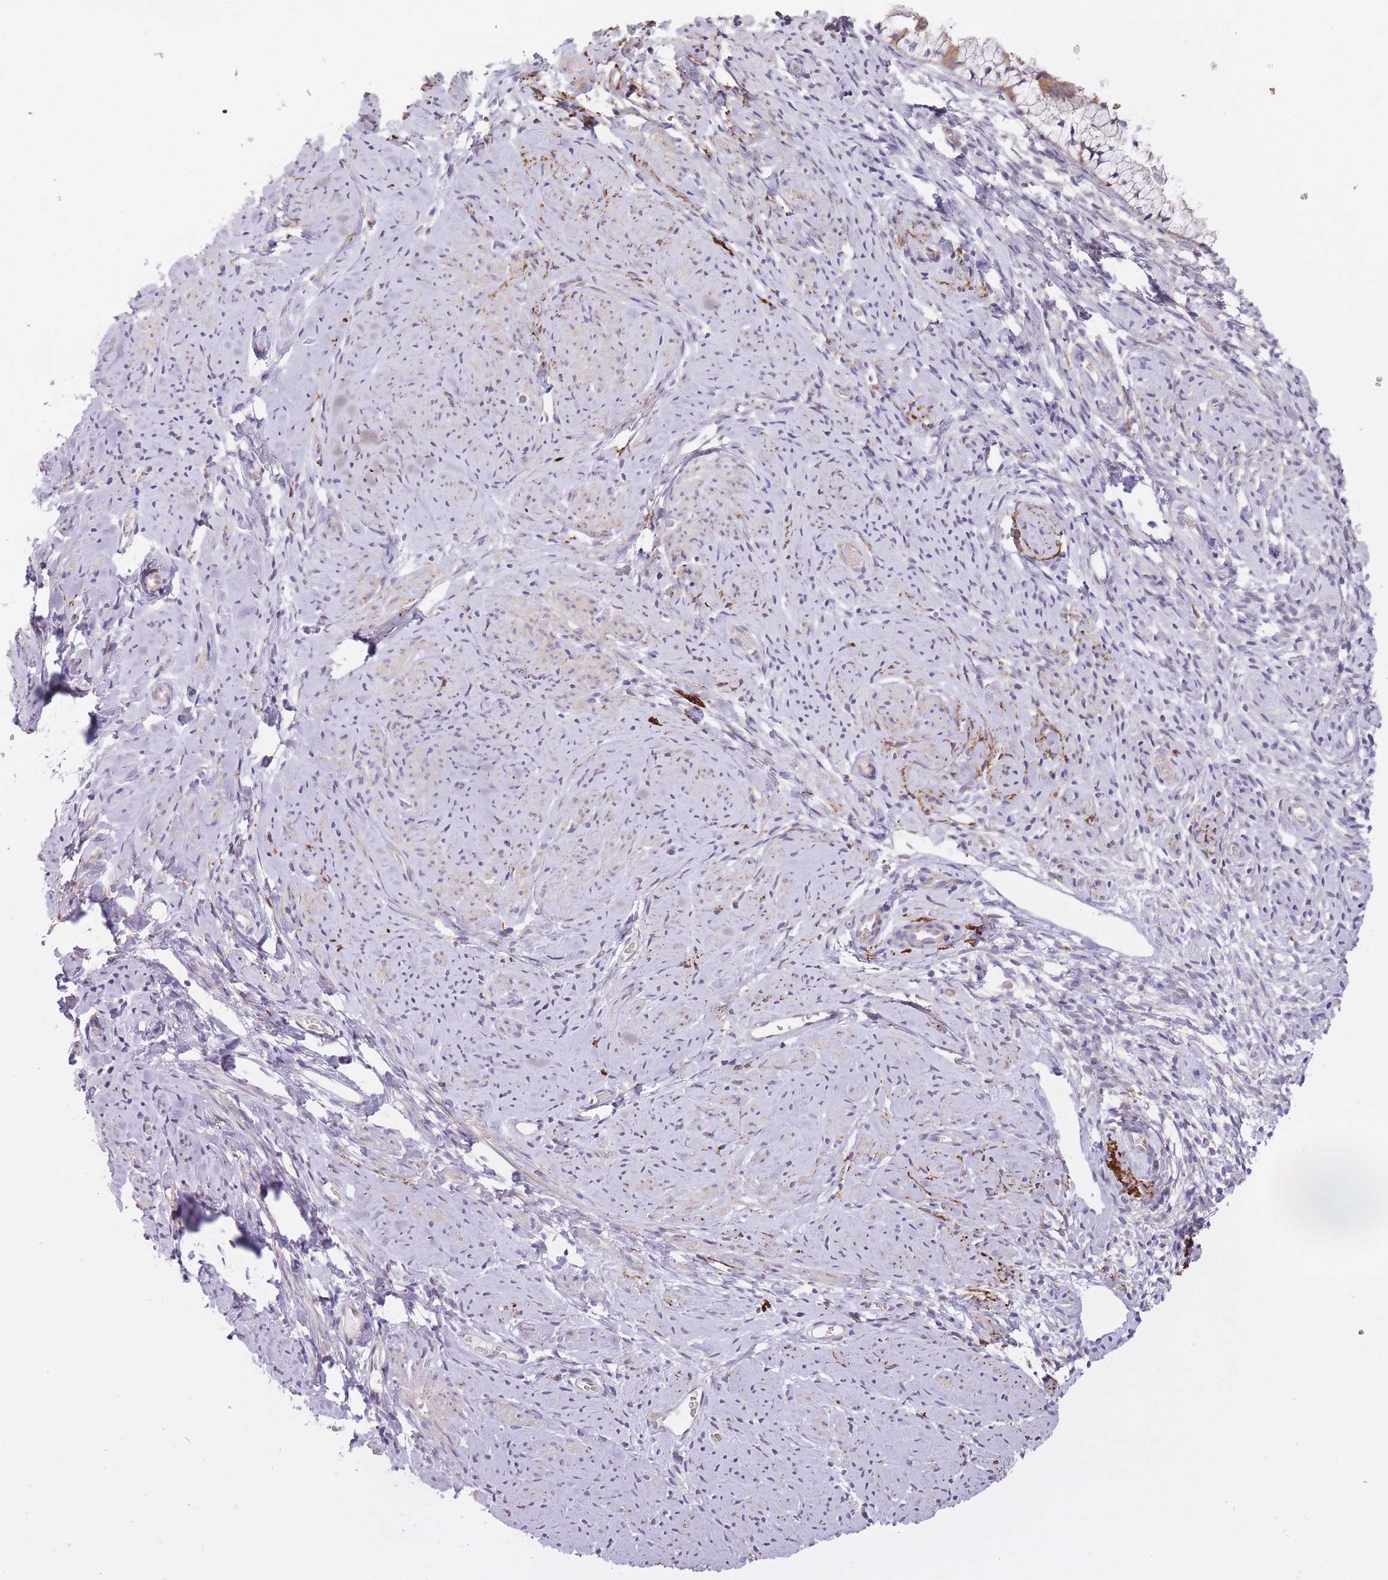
{"staining": {"intensity": "moderate", "quantity": "25%-75%", "location": "cytoplasmic/membranous"}, "tissue": "cervix", "cell_type": "Glandular cells", "image_type": "normal", "snomed": [{"axis": "morphology", "description": "Normal tissue, NOS"}, {"axis": "topography", "description": "Cervix"}], "caption": "About 25%-75% of glandular cells in benign human cervix display moderate cytoplasmic/membranous protein staining as visualized by brown immunohistochemical staining.", "gene": "REV1", "patient": {"sex": "female", "age": 76}}